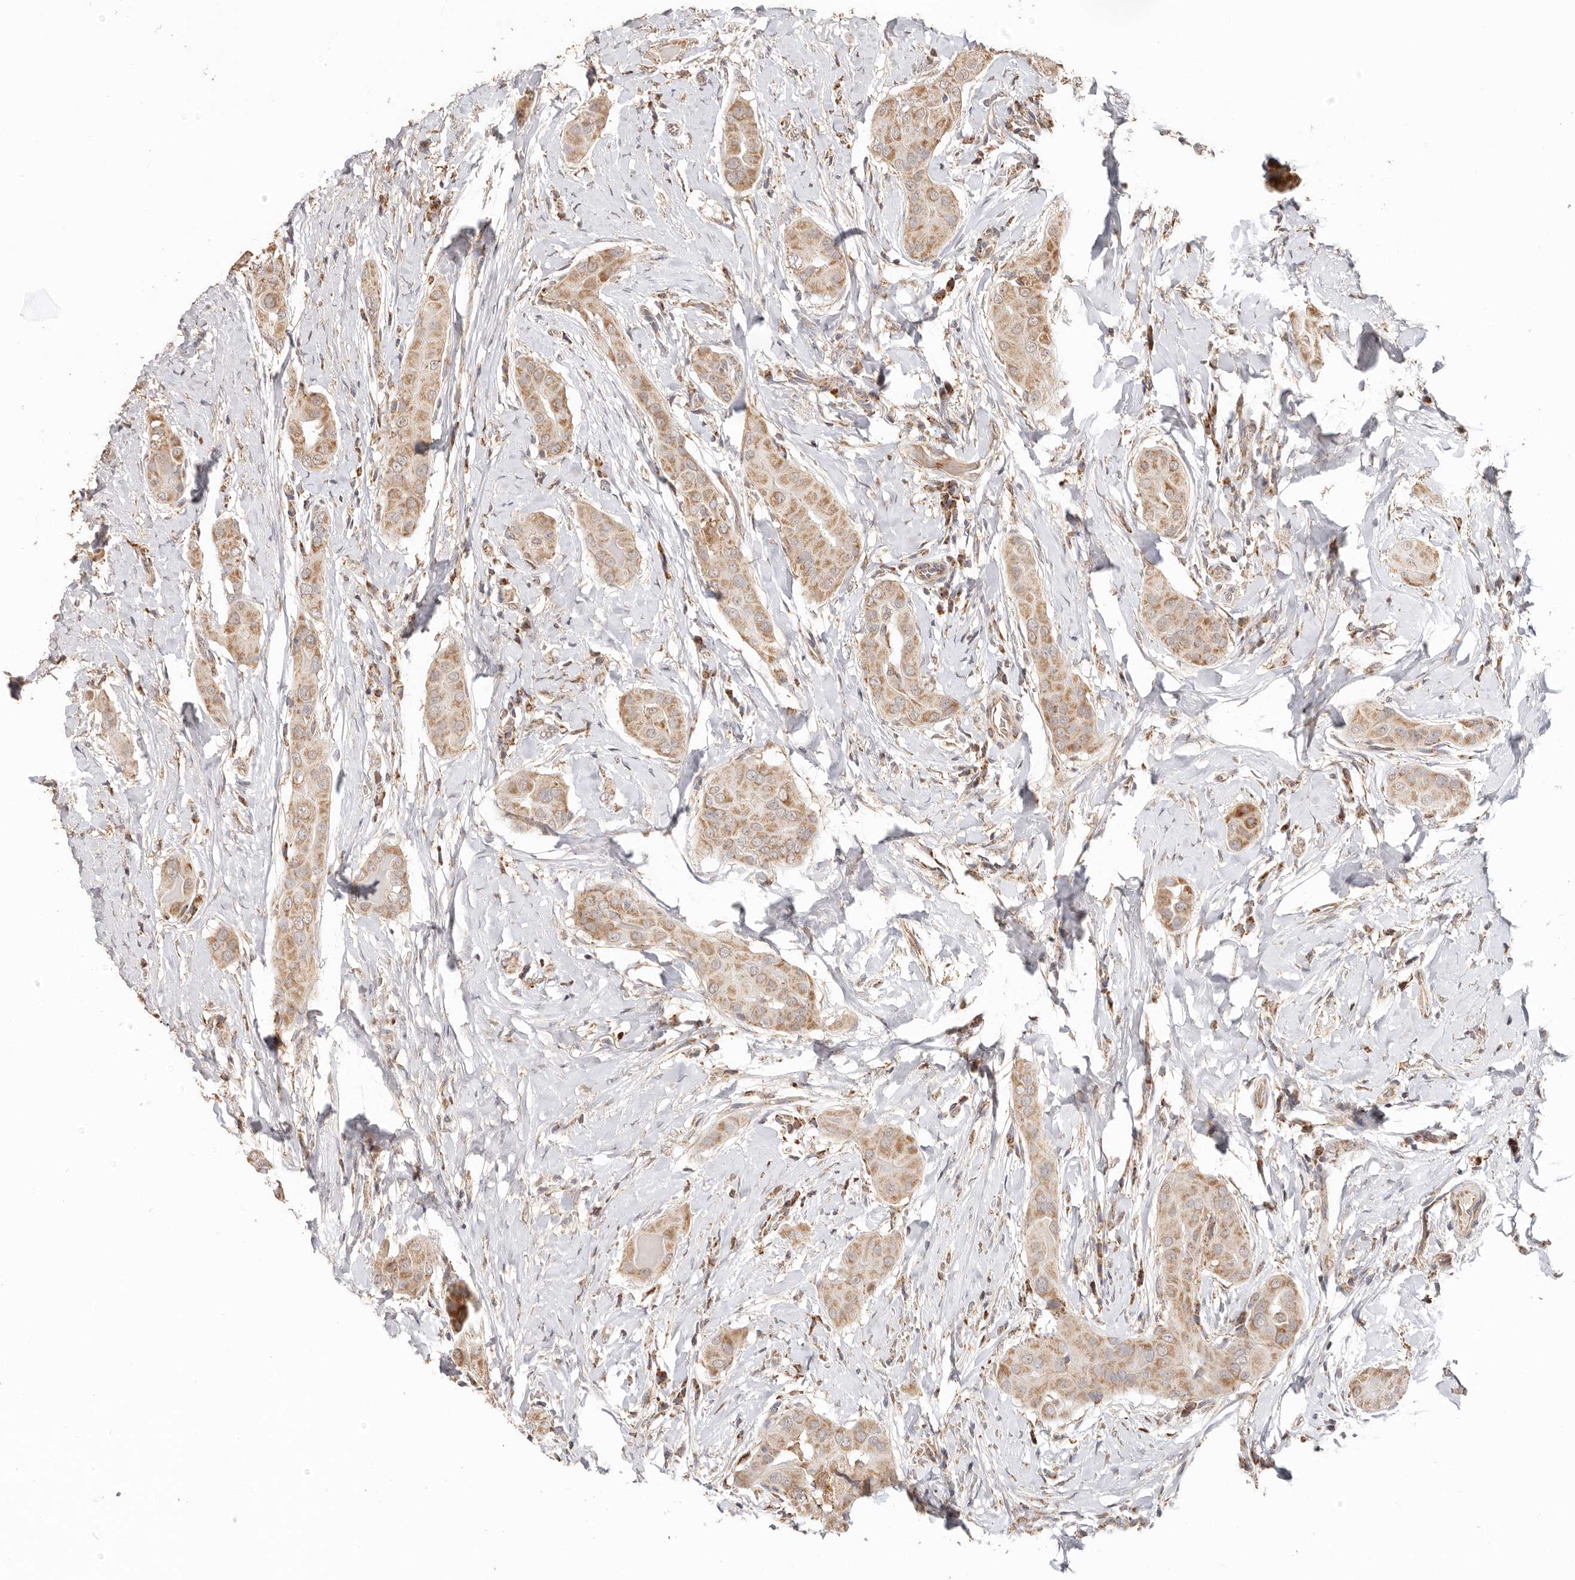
{"staining": {"intensity": "moderate", "quantity": ">75%", "location": "cytoplasmic/membranous"}, "tissue": "thyroid cancer", "cell_type": "Tumor cells", "image_type": "cancer", "snomed": [{"axis": "morphology", "description": "Papillary adenocarcinoma, NOS"}, {"axis": "topography", "description": "Thyroid gland"}], "caption": "IHC (DAB (3,3'-diaminobenzidine)) staining of papillary adenocarcinoma (thyroid) reveals moderate cytoplasmic/membranous protein positivity in about >75% of tumor cells.", "gene": "NDUFB11", "patient": {"sex": "male", "age": 33}}